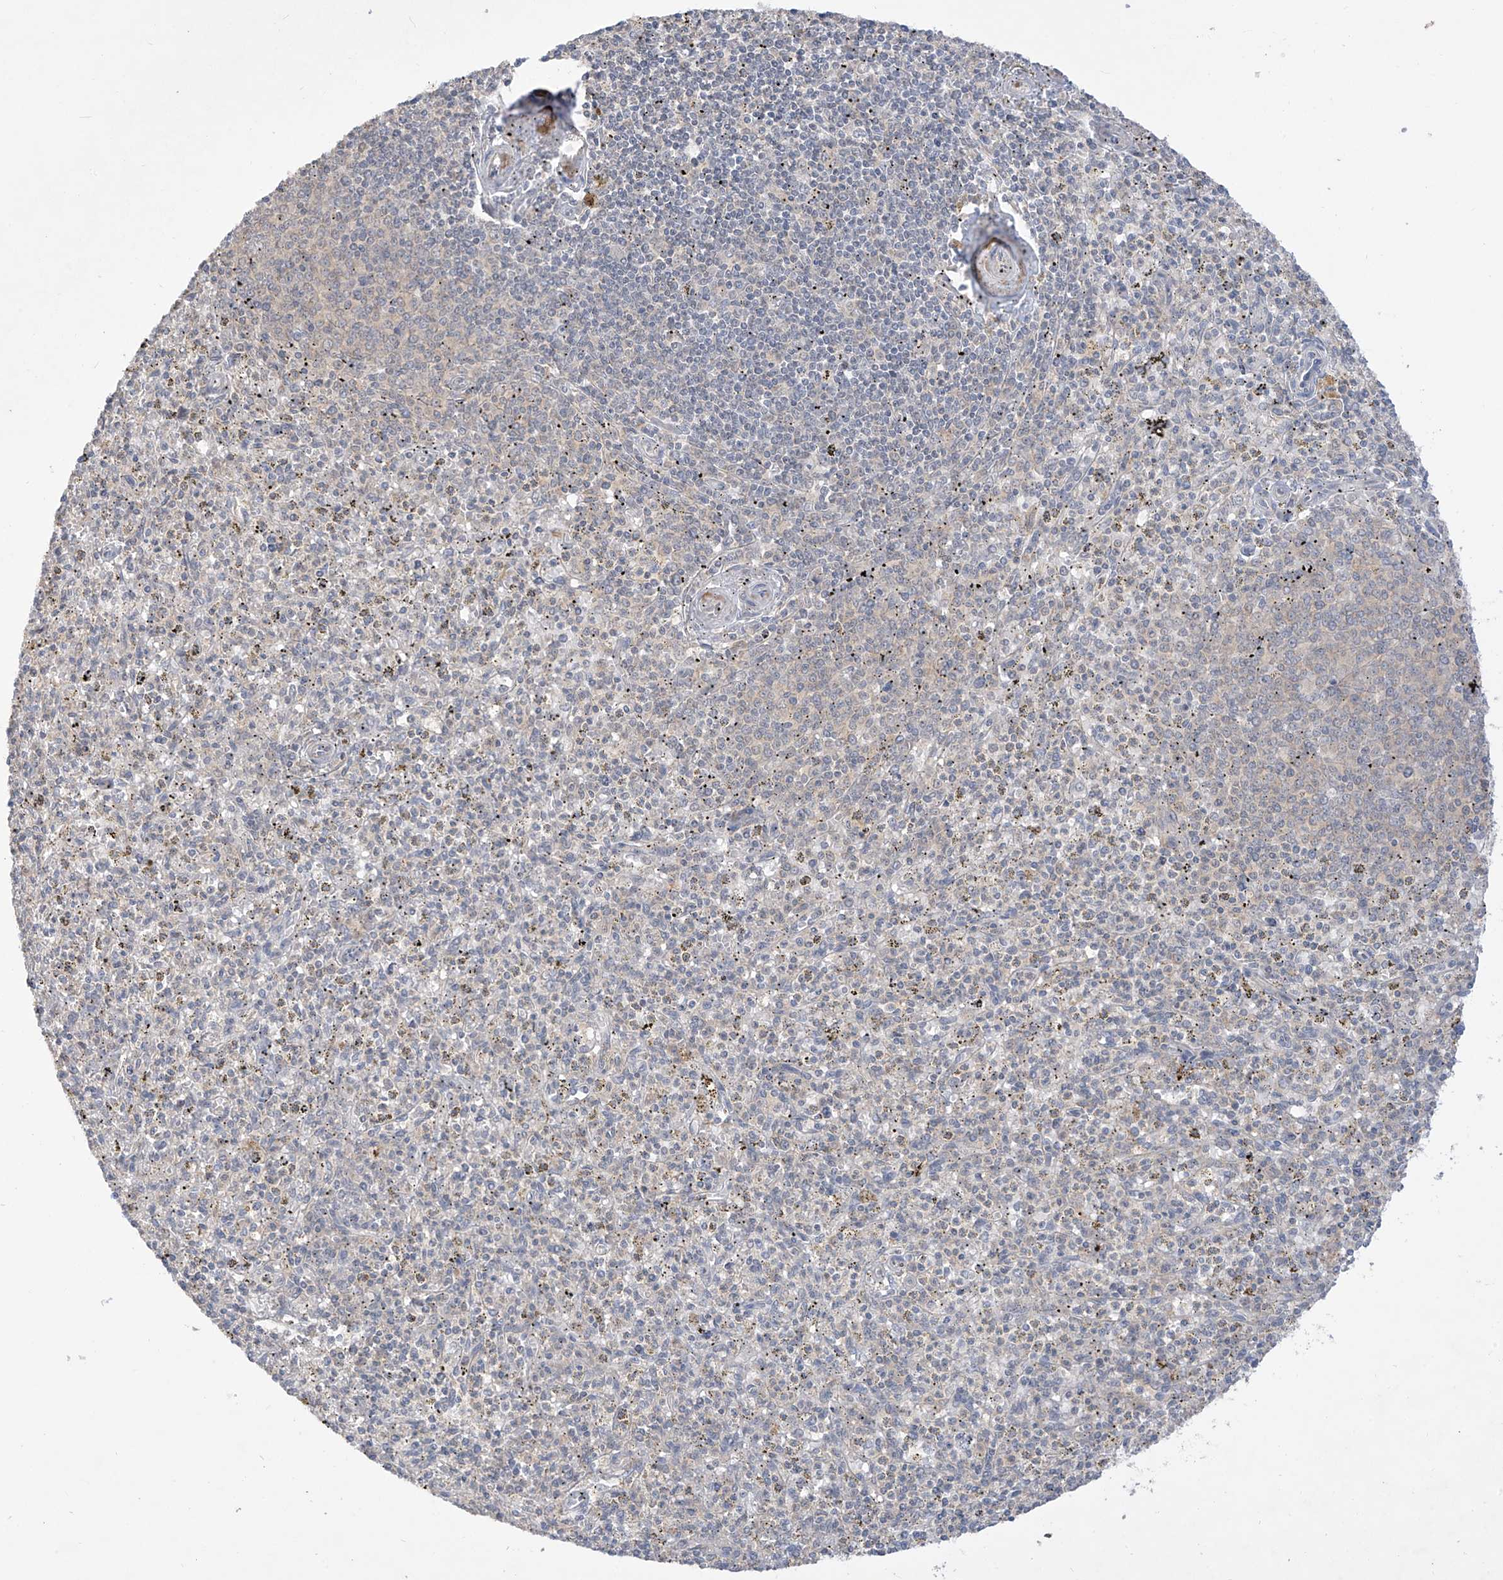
{"staining": {"intensity": "negative", "quantity": "none", "location": "none"}, "tissue": "spleen", "cell_type": "Cells in red pulp", "image_type": "normal", "snomed": [{"axis": "morphology", "description": "Normal tissue, NOS"}, {"axis": "topography", "description": "Spleen"}], "caption": "DAB immunohistochemical staining of benign spleen exhibits no significant staining in cells in red pulp.", "gene": "ANGEL2", "patient": {"sex": "male", "age": 72}}